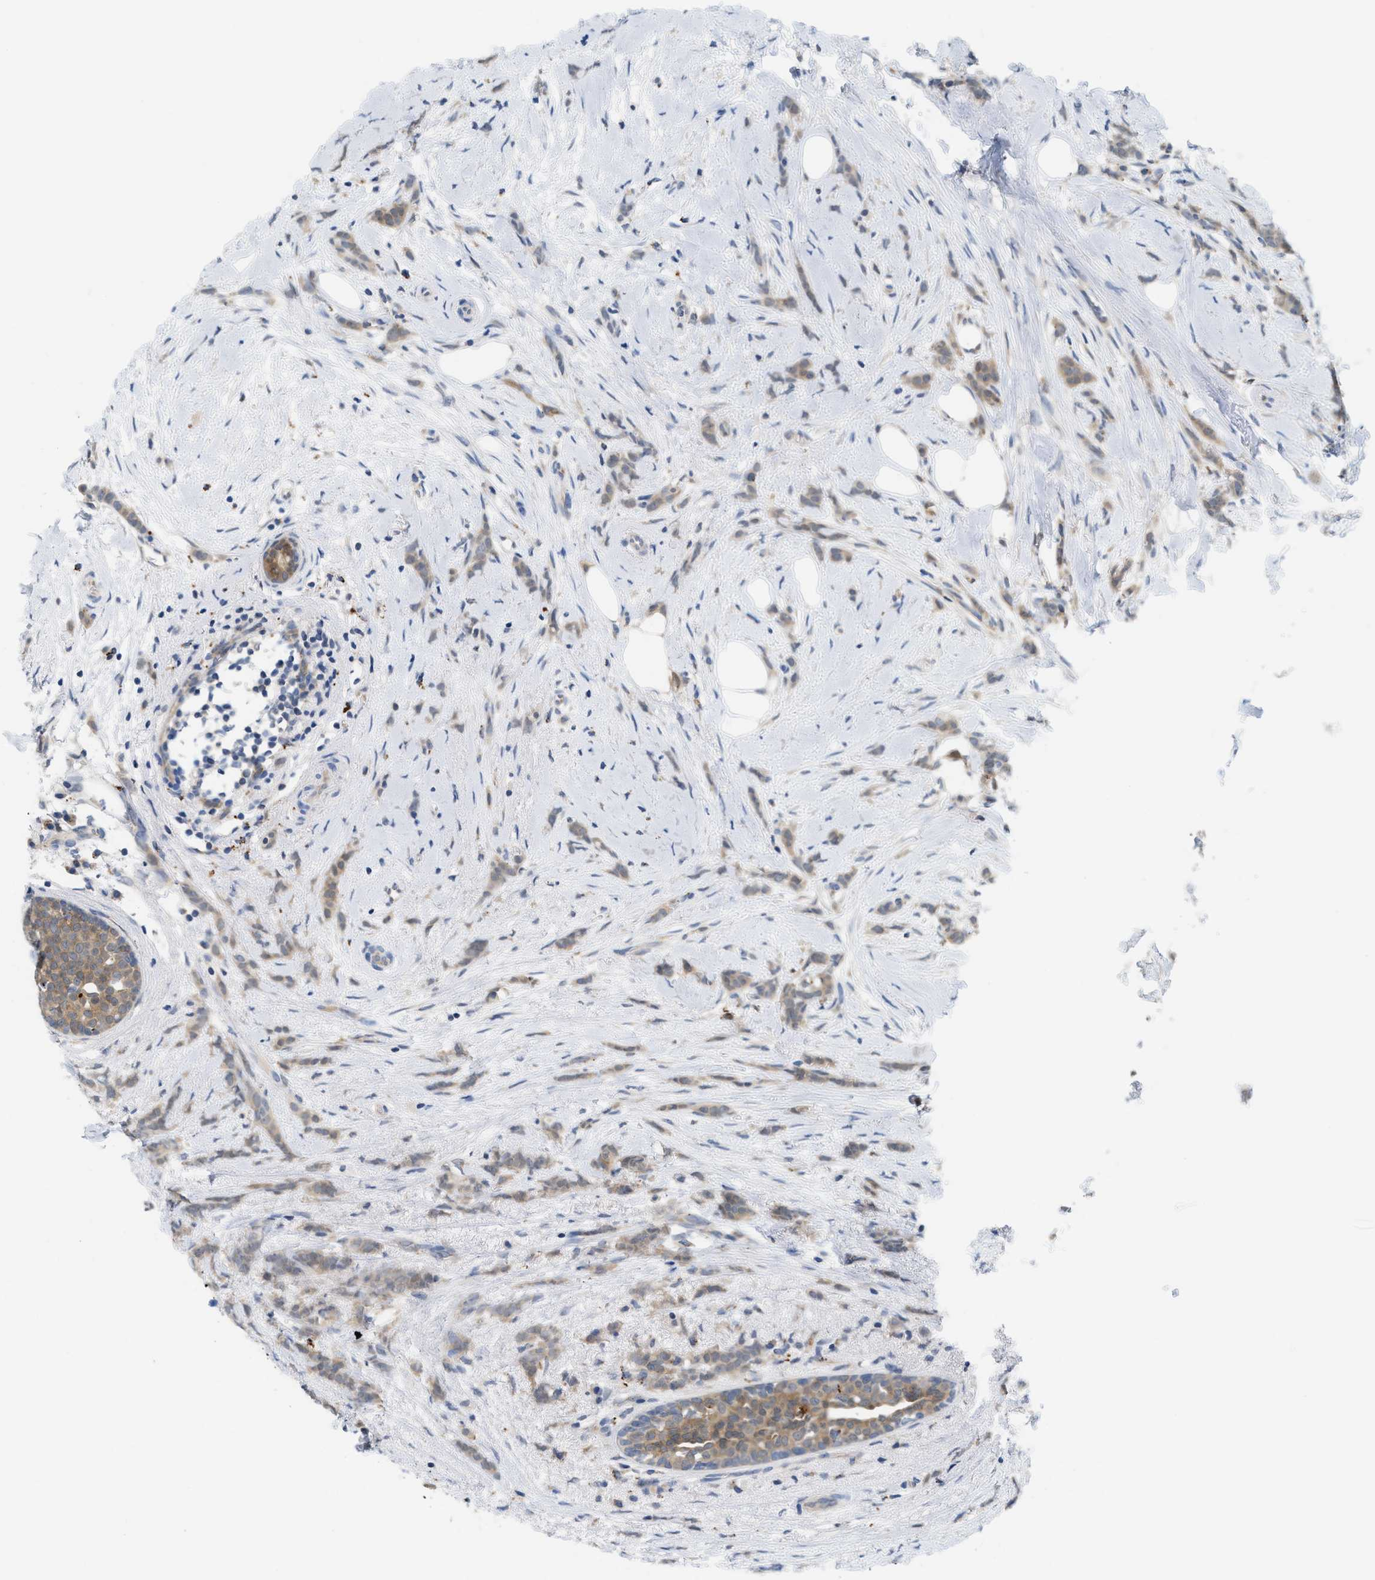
{"staining": {"intensity": "weak", "quantity": ">75%", "location": "cytoplasmic/membranous"}, "tissue": "breast cancer", "cell_type": "Tumor cells", "image_type": "cancer", "snomed": [{"axis": "morphology", "description": "Lobular carcinoma, in situ"}, {"axis": "morphology", "description": "Lobular carcinoma"}, {"axis": "topography", "description": "Breast"}], "caption": "The image reveals a brown stain indicating the presence of a protein in the cytoplasmic/membranous of tumor cells in breast lobular carcinoma in situ. The staining was performed using DAB, with brown indicating positive protein expression. Nuclei are stained blue with hematoxylin.", "gene": "CSTB", "patient": {"sex": "female", "age": 41}}